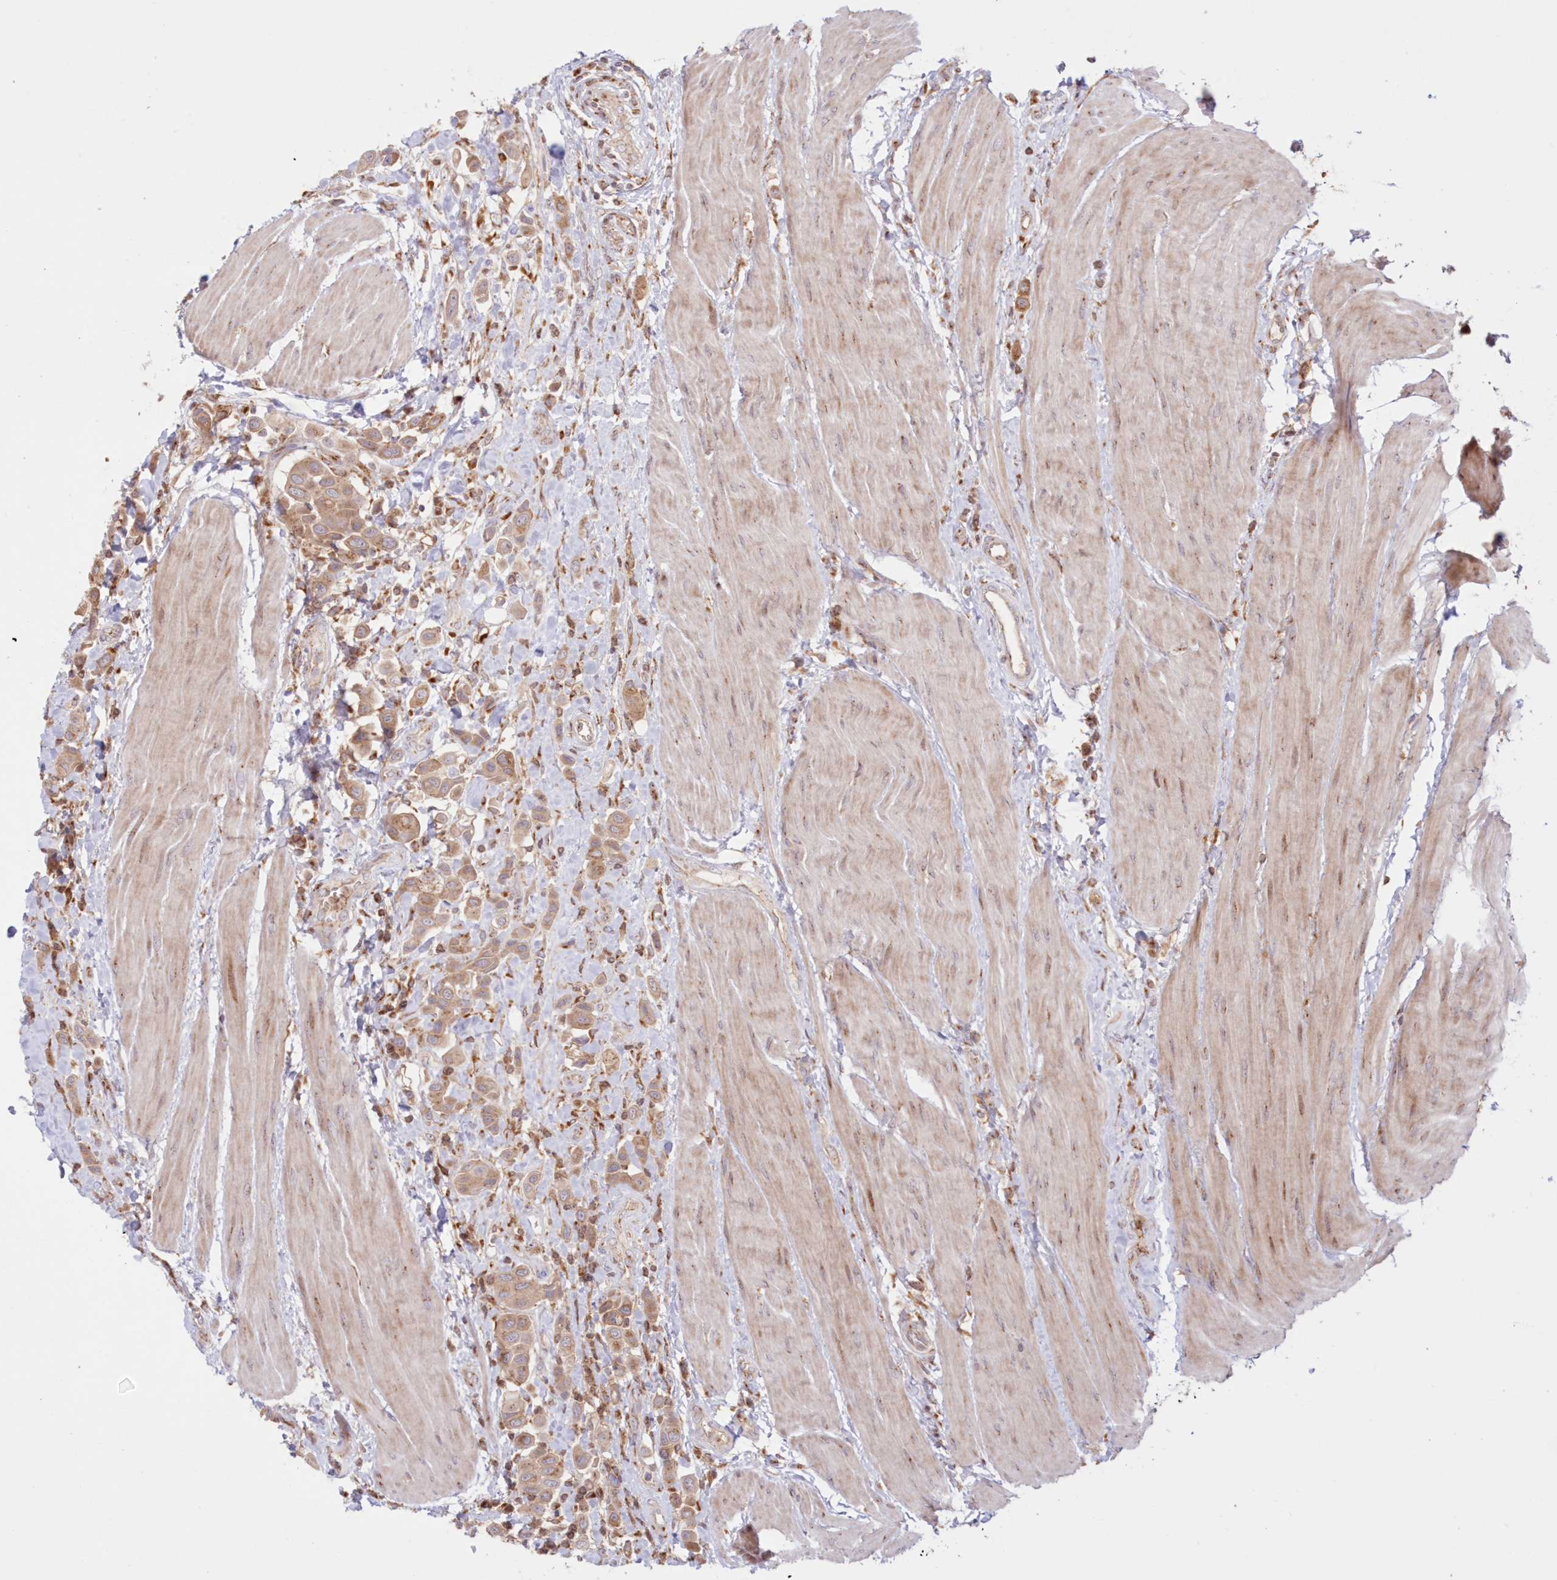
{"staining": {"intensity": "moderate", "quantity": ">75%", "location": "cytoplasmic/membranous"}, "tissue": "urothelial cancer", "cell_type": "Tumor cells", "image_type": "cancer", "snomed": [{"axis": "morphology", "description": "Urothelial carcinoma, High grade"}, {"axis": "topography", "description": "Urinary bladder"}], "caption": "A brown stain labels moderate cytoplasmic/membranous staining of a protein in urothelial carcinoma (high-grade) tumor cells.", "gene": "ABCC3", "patient": {"sex": "male", "age": 50}}